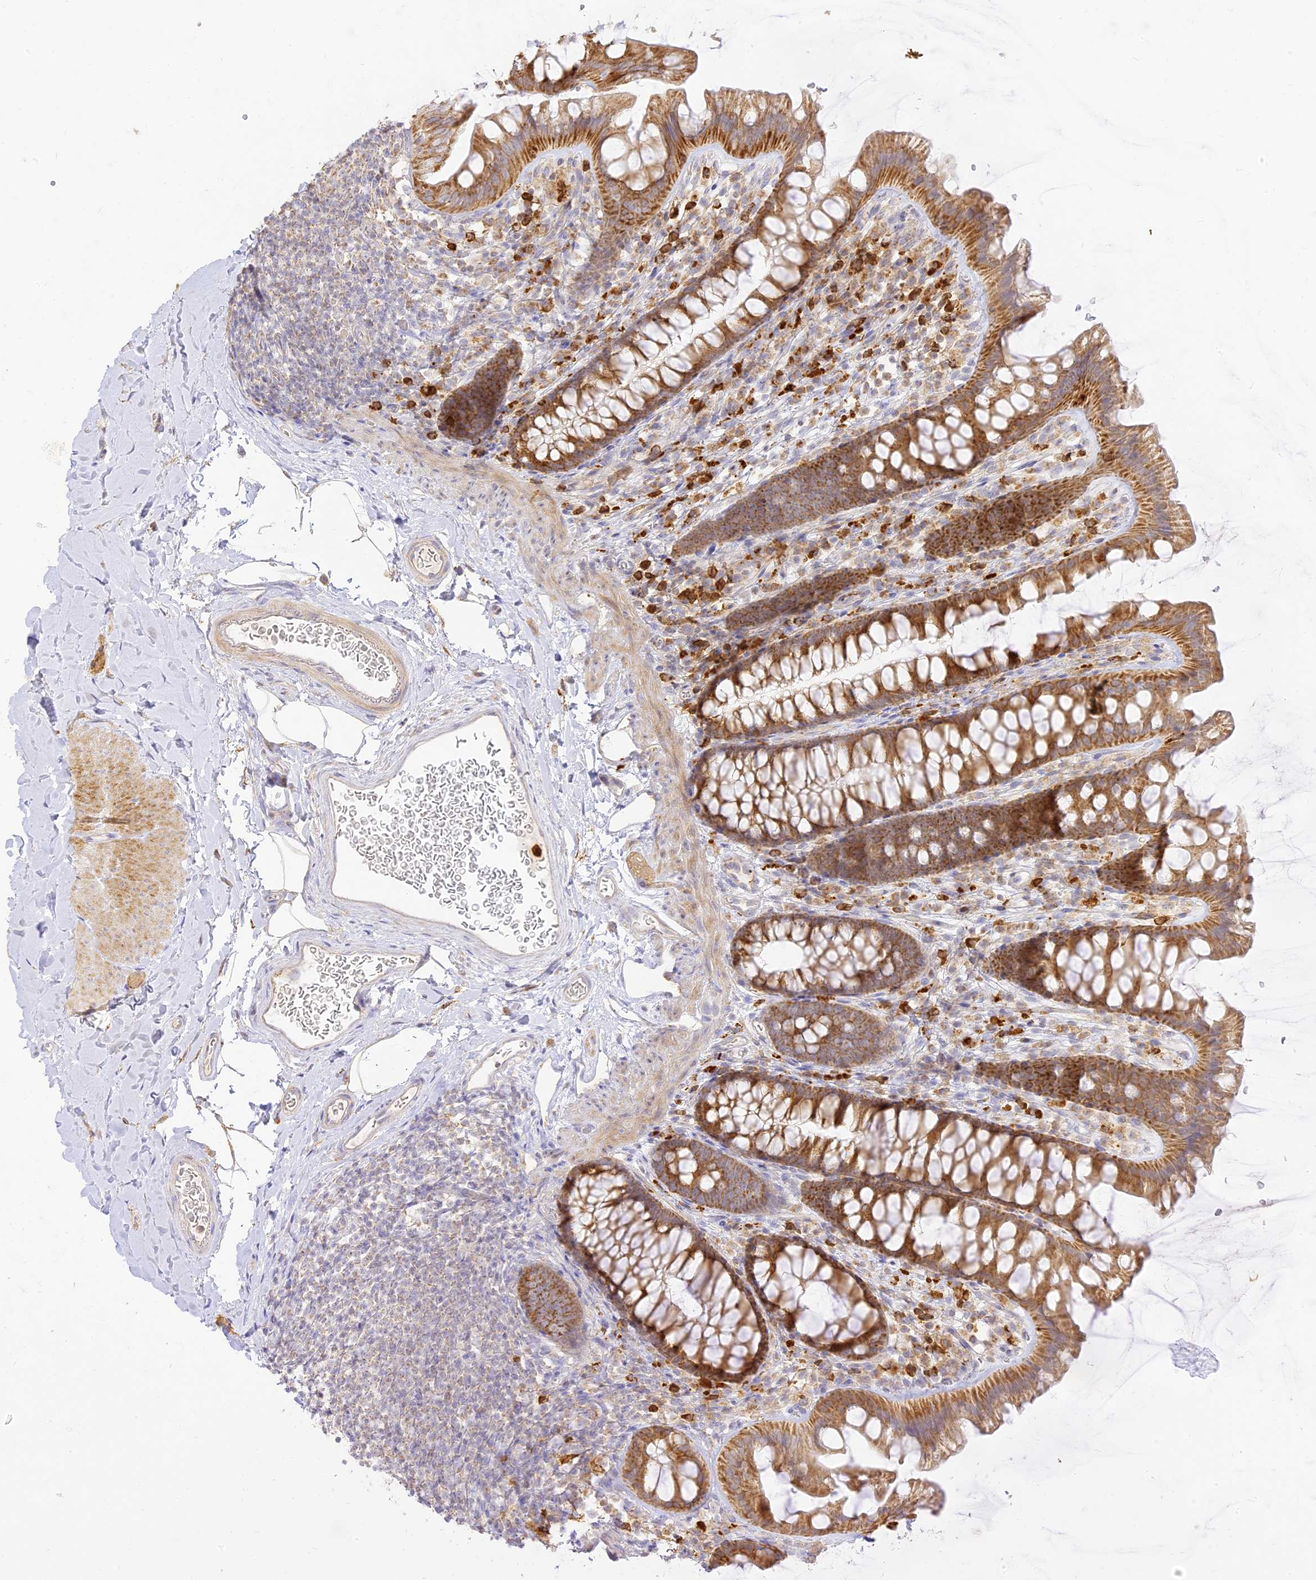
{"staining": {"intensity": "weak", "quantity": "<25%", "location": "cytoplasmic/membranous"}, "tissue": "colon", "cell_type": "Endothelial cells", "image_type": "normal", "snomed": [{"axis": "morphology", "description": "Normal tissue, NOS"}, {"axis": "topography", "description": "Colon"}], "caption": "Human colon stained for a protein using IHC displays no expression in endothelial cells.", "gene": "LRRC15", "patient": {"sex": "female", "age": 62}}